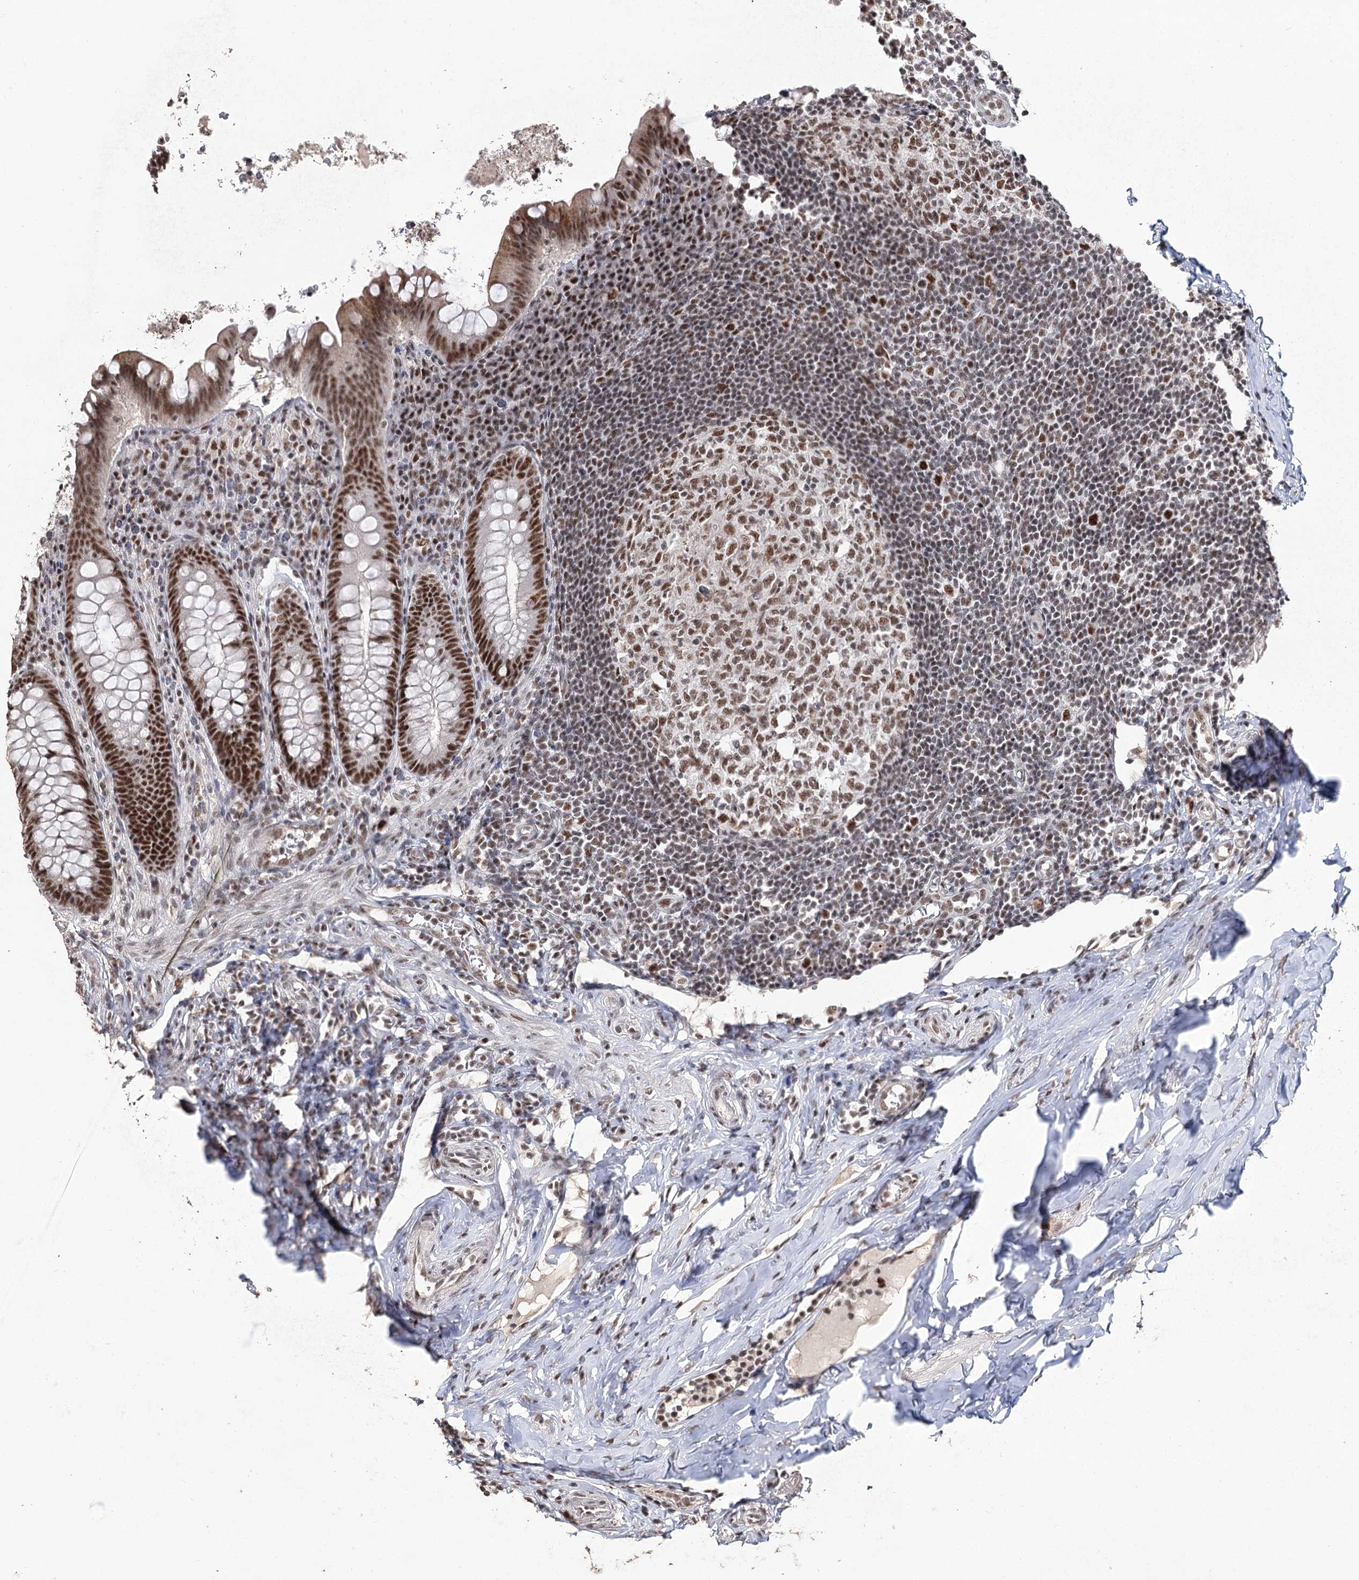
{"staining": {"intensity": "strong", "quantity": ">75%", "location": "nuclear"}, "tissue": "appendix", "cell_type": "Glandular cells", "image_type": "normal", "snomed": [{"axis": "morphology", "description": "Normal tissue, NOS"}, {"axis": "topography", "description": "Appendix"}], "caption": "Appendix stained for a protein (brown) demonstrates strong nuclear positive positivity in about >75% of glandular cells.", "gene": "U2SURP", "patient": {"sex": "female", "age": 33}}